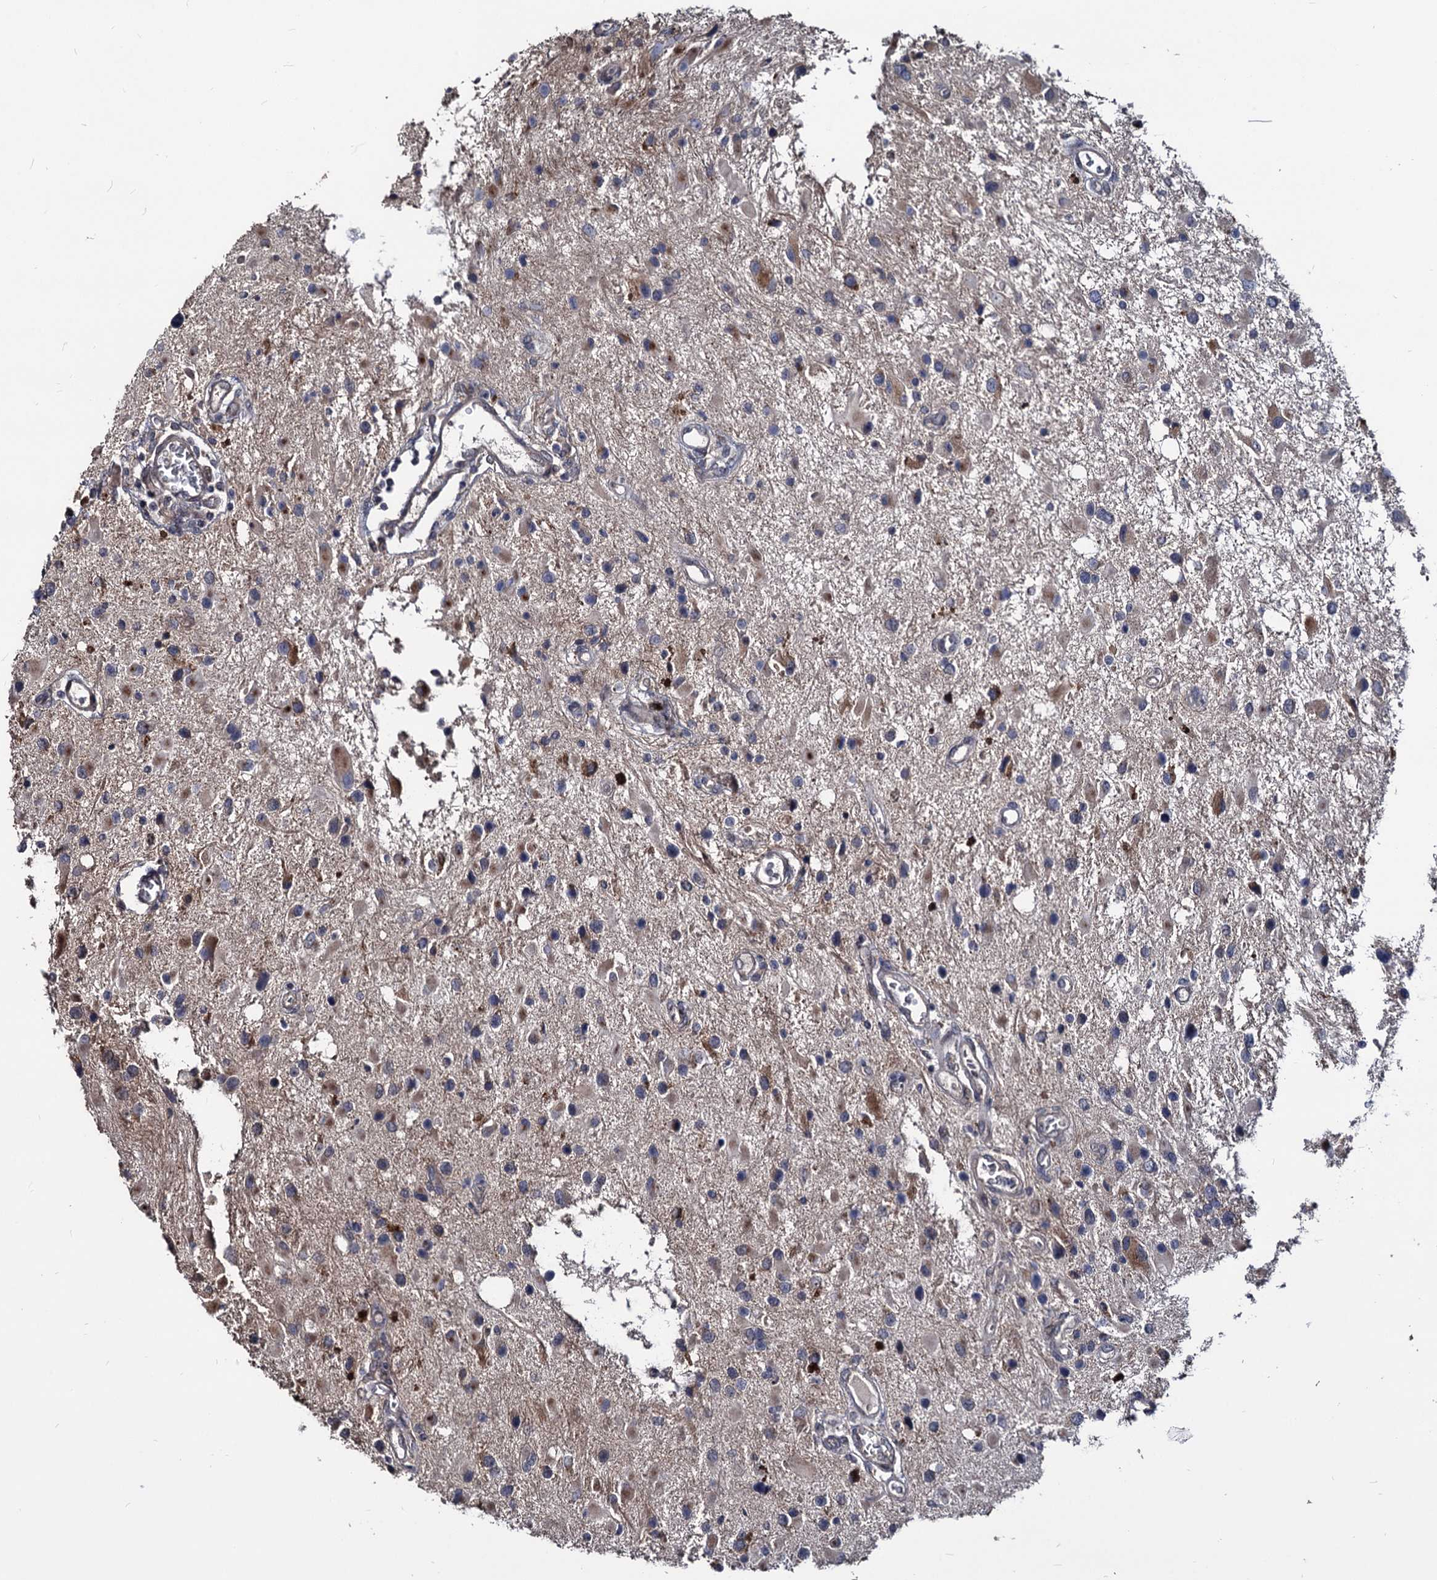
{"staining": {"intensity": "weak", "quantity": "<25%", "location": "cytoplasmic/membranous"}, "tissue": "glioma", "cell_type": "Tumor cells", "image_type": "cancer", "snomed": [{"axis": "morphology", "description": "Glioma, malignant, High grade"}, {"axis": "topography", "description": "Brain"}], "caption": "Histopathology image shows no significant protein positivity in tumor cells of glioma.", "gene": "SMAGP", "patient": {"sex": "male", "age": 53}}